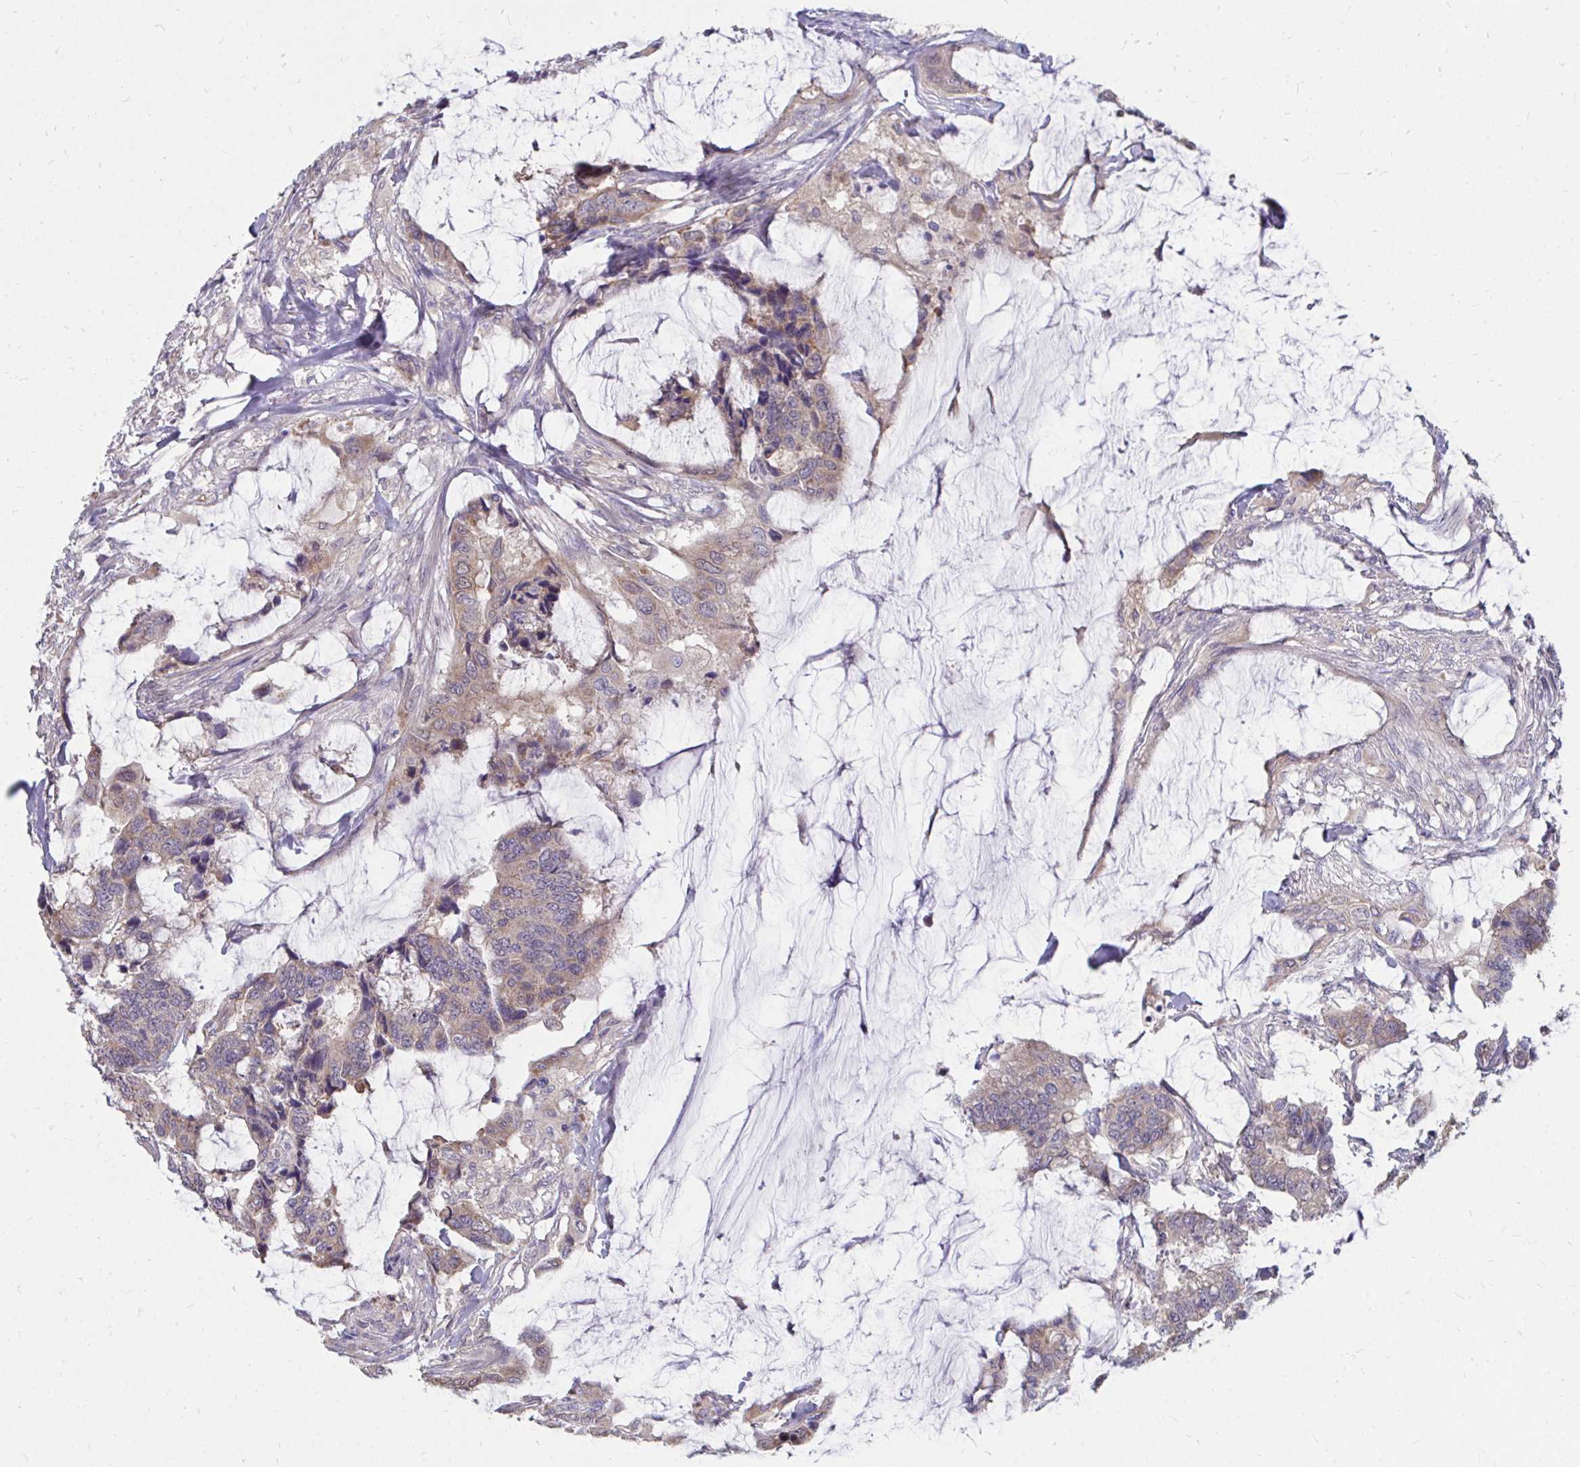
{"staining": {"intensity": "weak", "quantity": "<25%", "location": "cytoplasmic/membranous"}, "tissue": "colorectal cancer", "cell_type": "Tumor cells", "image_type": "cancer", "snomed": [{"axis": "morphology", "description": "Adenocarcinoma, NOS"}, {"axis": "topography", "description": "Rectum"}], "caption": "This is an IHC image of human colorectal cancer. There is no staining in tumor cells.", "gene": "DNAJA2", "patient": {"sex": "female", "age": 59}}